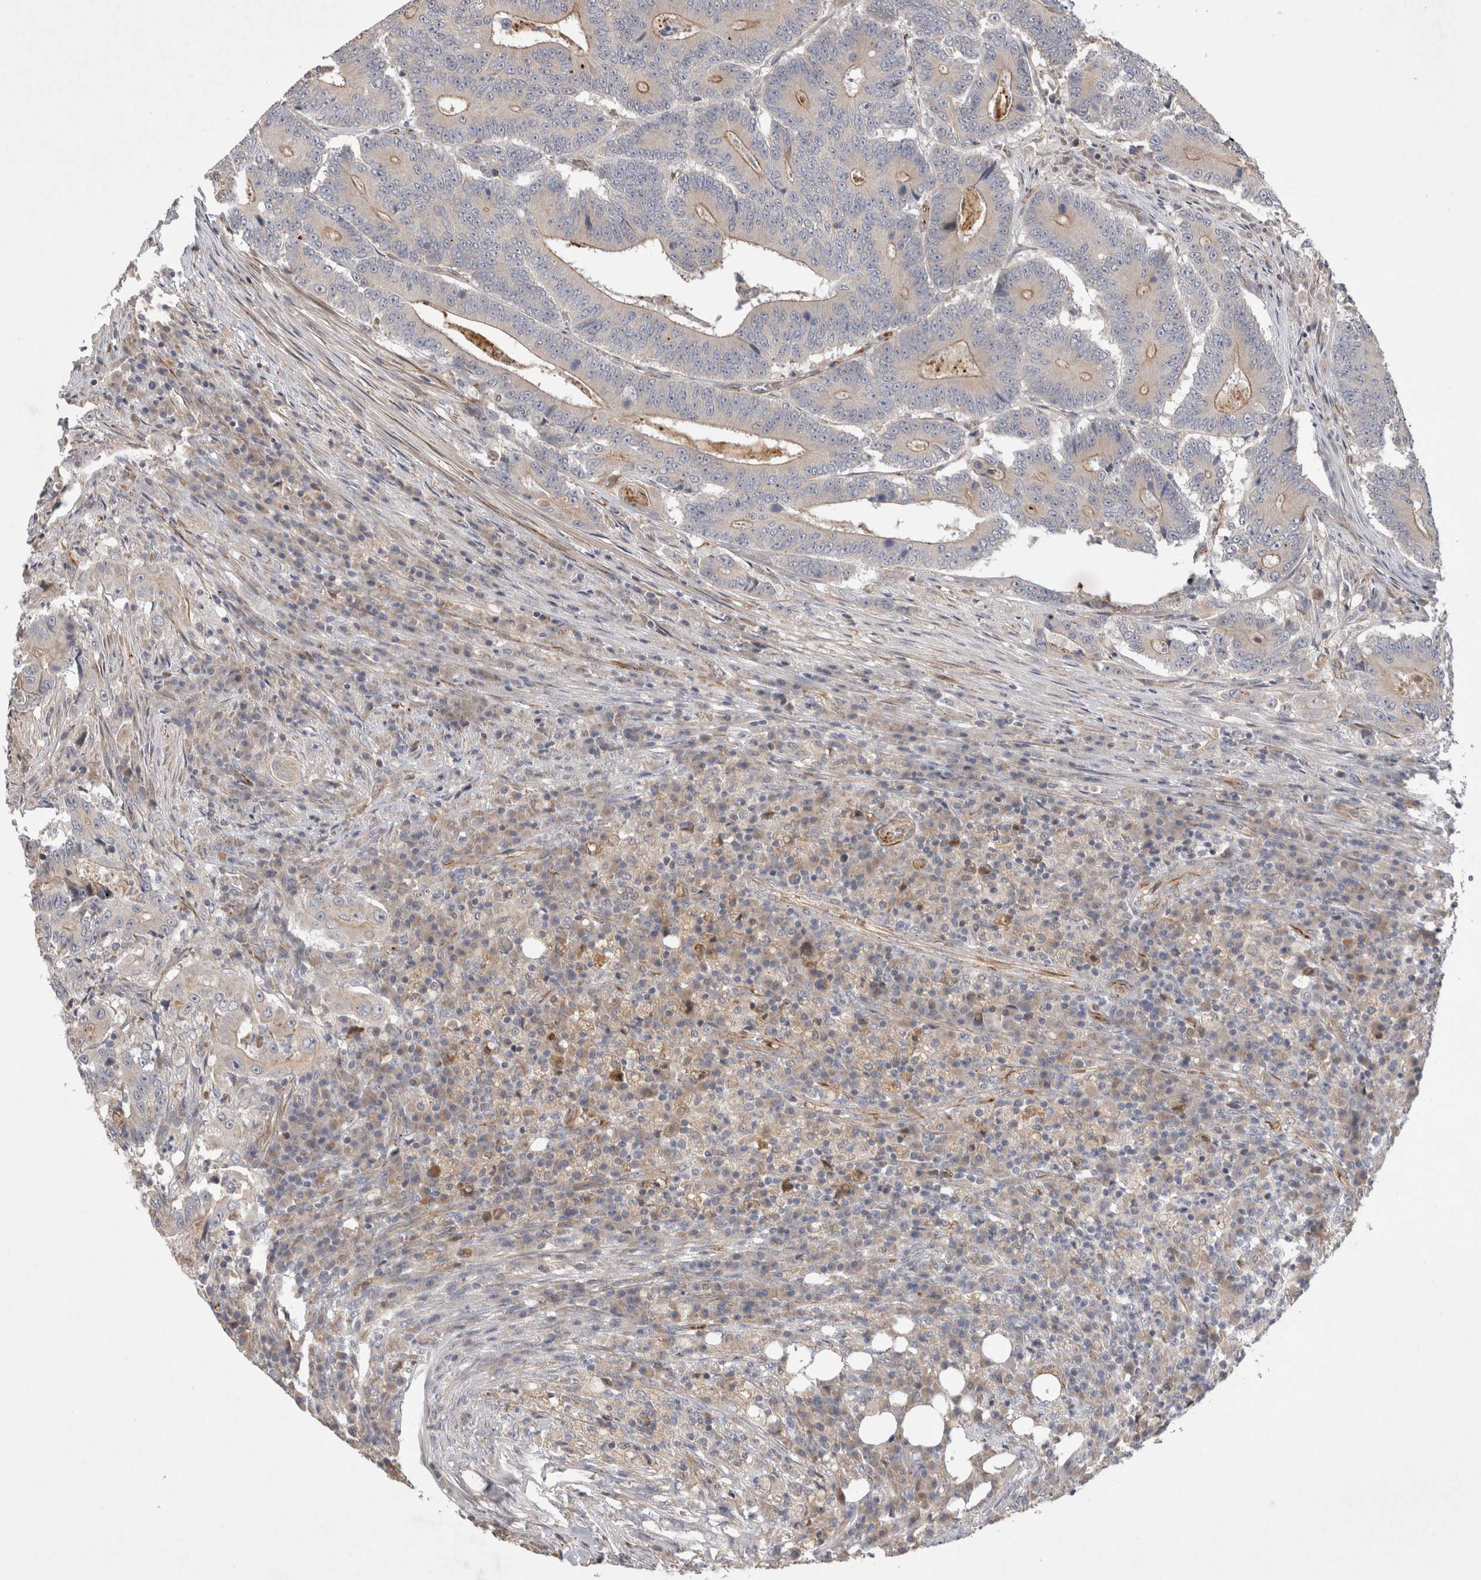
{"staining": {"intensity": "weak", "quantity": "25%-75%", "location": "cytoplasmic/membranous"}, "tissue": "colorectal cancer", "cell_type": "Tumor cells", "image_type": "cancer", "snomed": [{"axis": "morphology", "description": "Adenocarcinoma, NOS"}, {"axis": "topography", "description": "Colon"}], "caption": "Immunohistochemical staining of human colorectal cancer (adenocarcinoma) demonstrates weak cytoplasmic/membranous protein staining in about 25%-75% of tumor cells.", "gene": "NMU", "patient": {"sex": "male", "age": 83}}